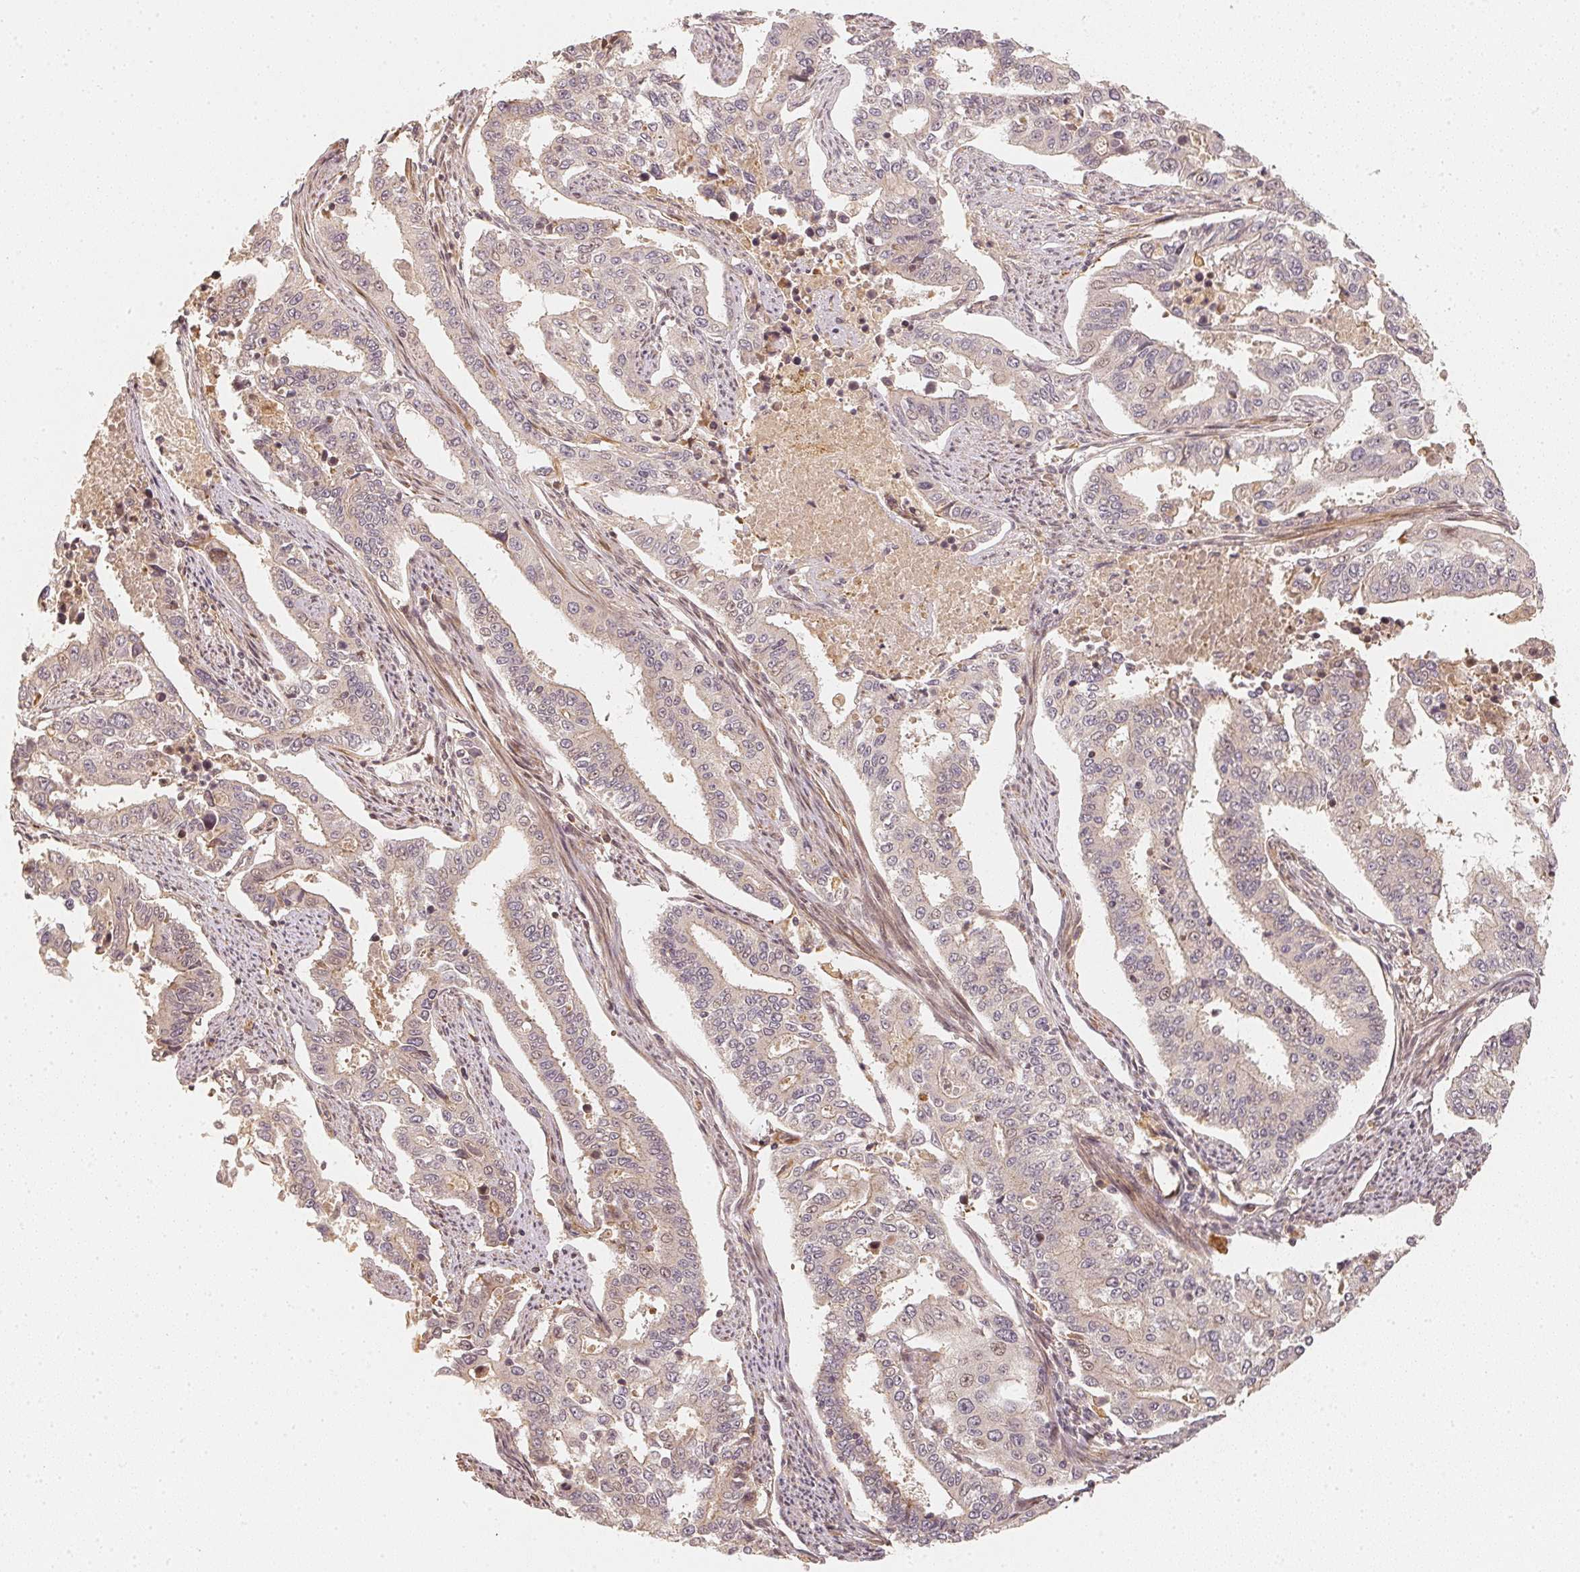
{"staining": {"intensity": "negative", "quantity": "none", "location": "none"}, "tissue": "endometrial cancer", "cell_type": "Tumor cells", "image_type": "cancer", "snomed": [{"axis": "morphology", "description": "Adenocarcinoma, NOS"}, {"axis": "topography", "description": "Uterus"}], "caption": "DAB immunohistochemical staining of human endometrial cancer exhibits no significant staining in tumor cells.", "gene": "SERPINE1", "patient": {"sex": "female", "age": 59}}